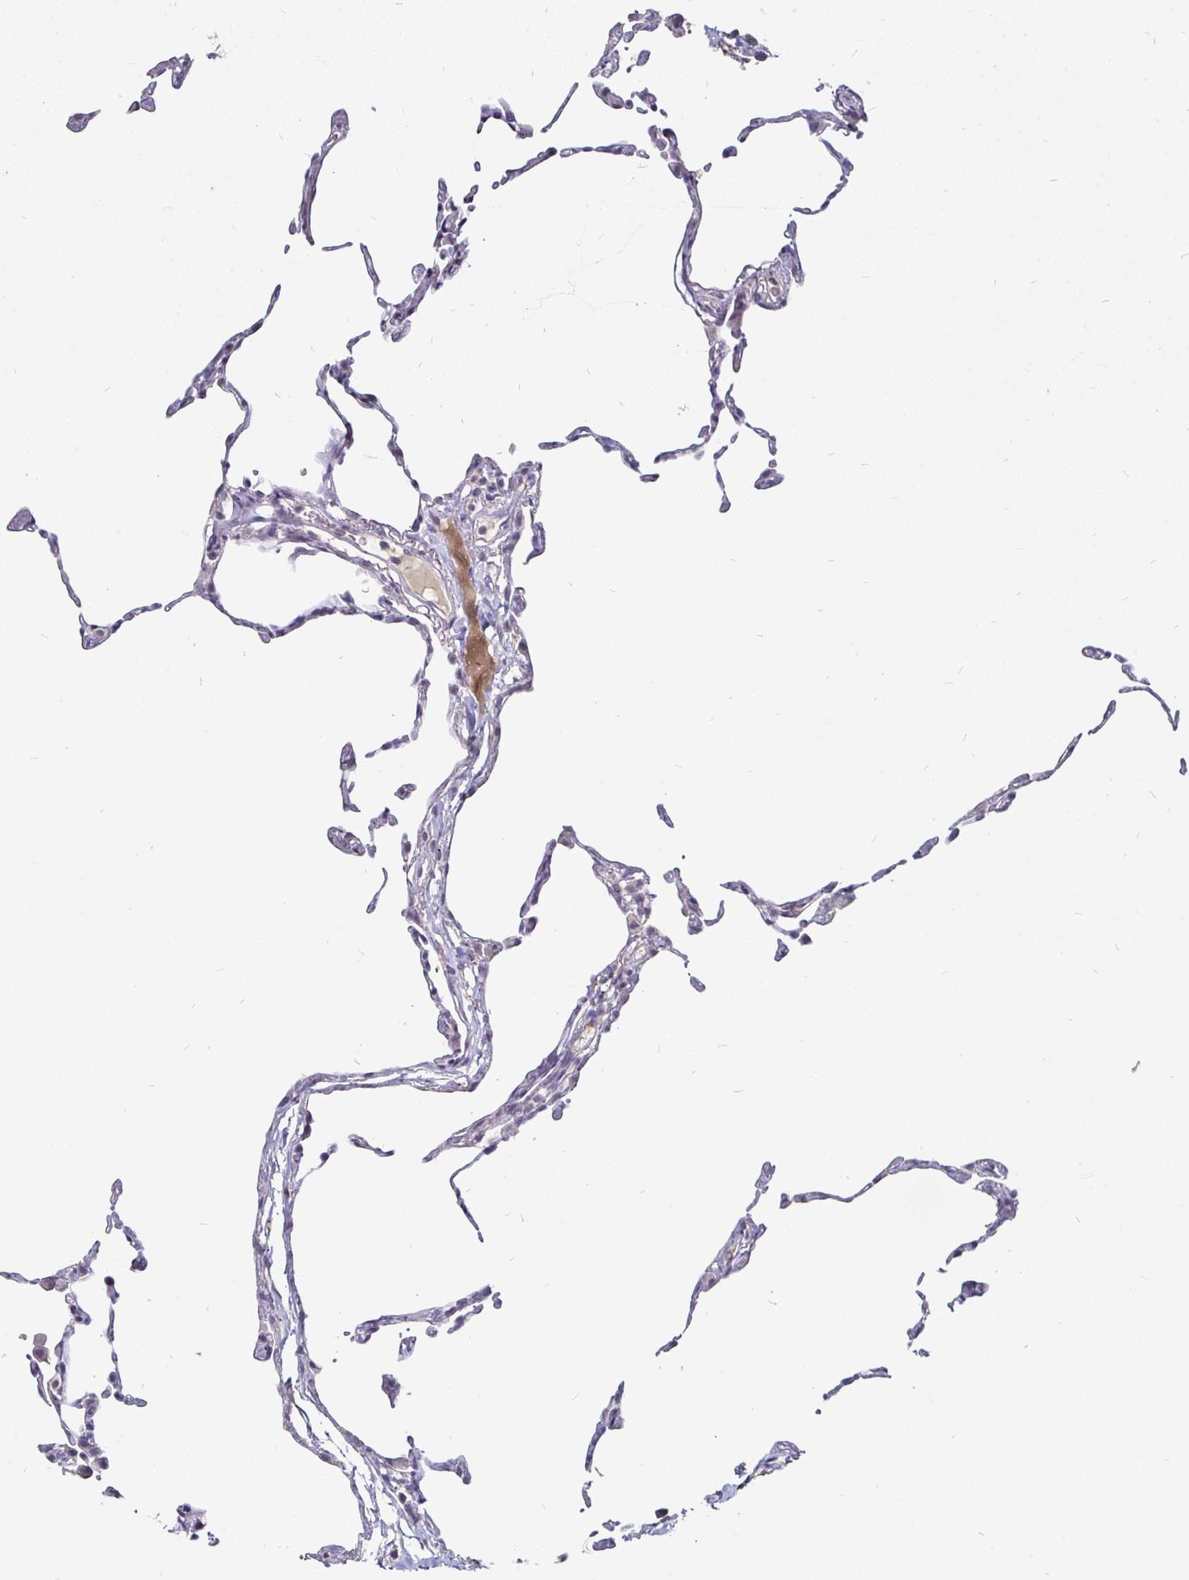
{"staining": {"intensity": "negative", "quantity": "none", "location": "none"}, "tissue": "lung", "cell_type": "Alveolar cells", "image_type": "normal", "snomed": [{"axis": "morphology", "description": "Normal tissue, NOS"}, {"axis": "topography", "description": "Lung"}], "caption": "Immunohistochemistry micrograph of unremarkable human lung stained for a protein (brown), which demonstrates no positivity in alveolar cells.", "gene": "FAIM2", "patient": {"sex": "female", "age": 57}}